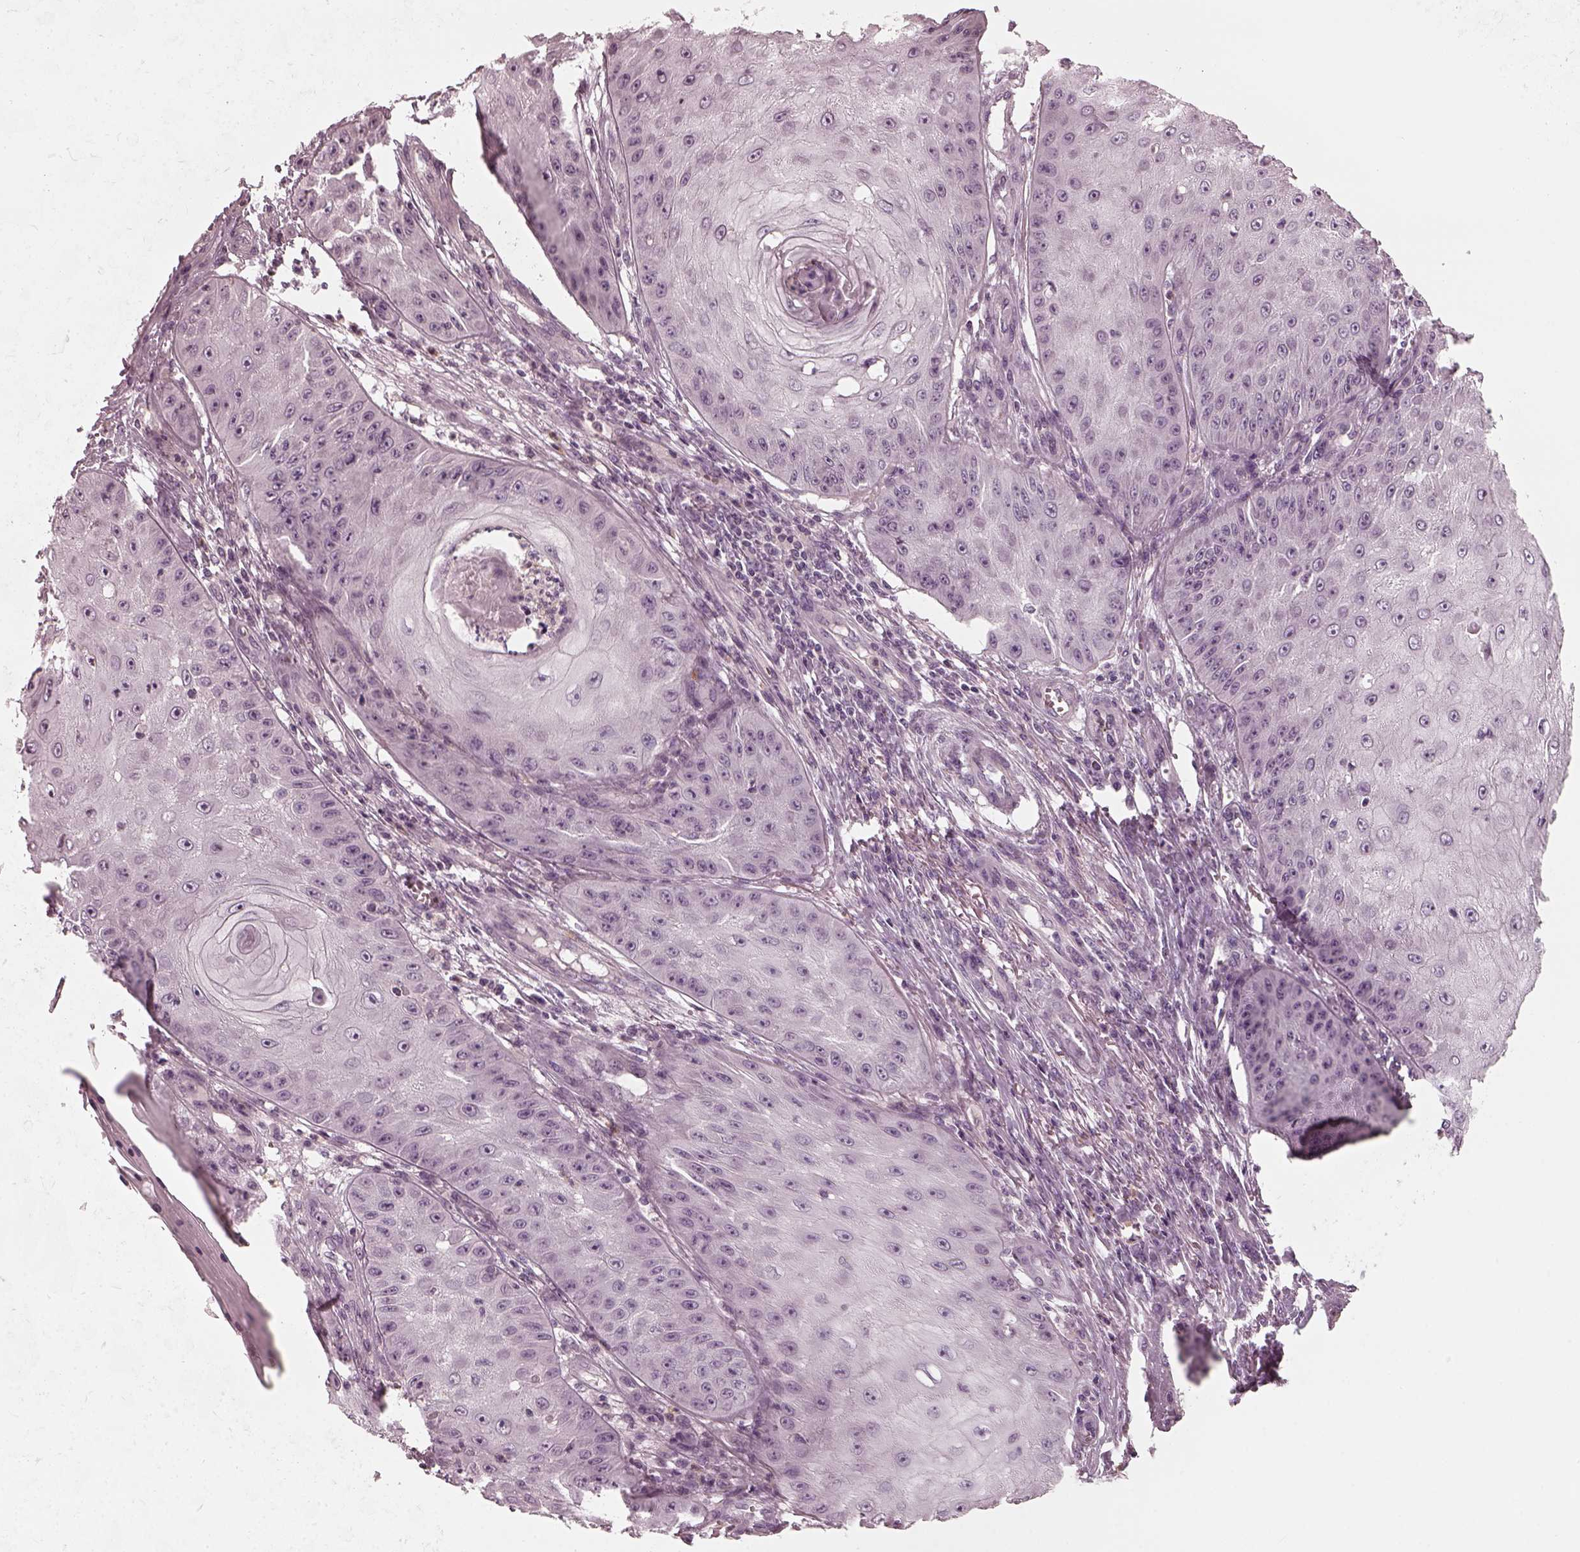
{"staining": {"intensity": "negative", "quantity": "none", "location": "none"}, "tissue": "skin cancer", "cell_type": "Tumor cells", "image_type": "cancer", "snomed": [{"axis": "morphology", "description": "Squamous cell carcinoma, NOS"}, {"axis": "topography", "description": "Skin"}], "caption": "Tumor cells are negative for protein expression in human skin cancer.", "gene": "CHIT1", "patient": {"sex": "male", "age": 70}}